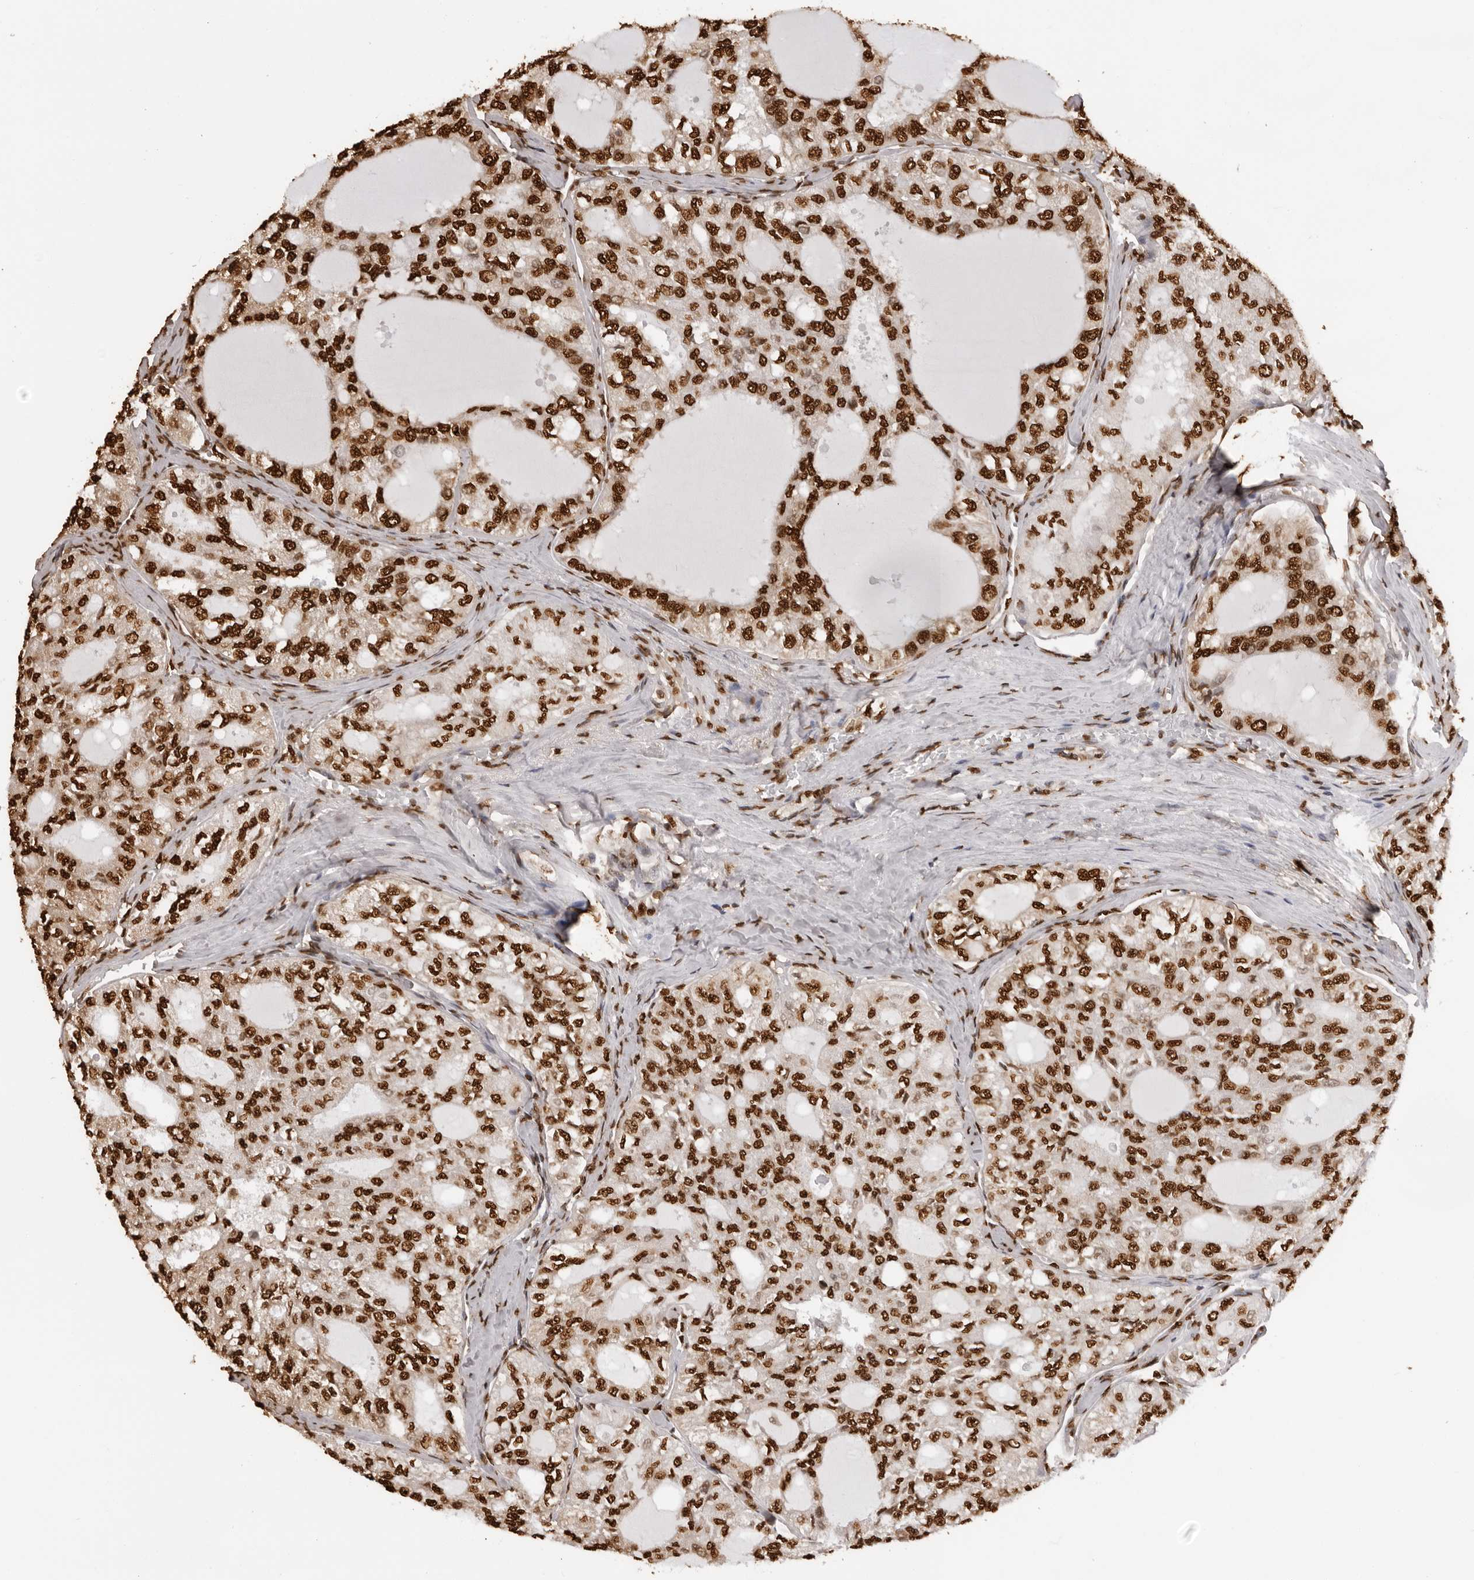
{"staining": {"intensity": "strong", "quantity": ">75%", "location": "nuclear"}, "tissue": "thyroid cancer", "cell_type": "Tumor cells", "image_type": "cancer", "snomed": [{"axis": "morphology", "description": "Follicular adenoma carcinoma, NOS"}, {"axis": "topography", "description": "Thyroid gland"}], "caption": "Human thyroid cancer stained with a protein marker demonstrates strong staining in tumor cells.", "gene": "ZFP91", "patient": {"sex": "male", "age": 75}}